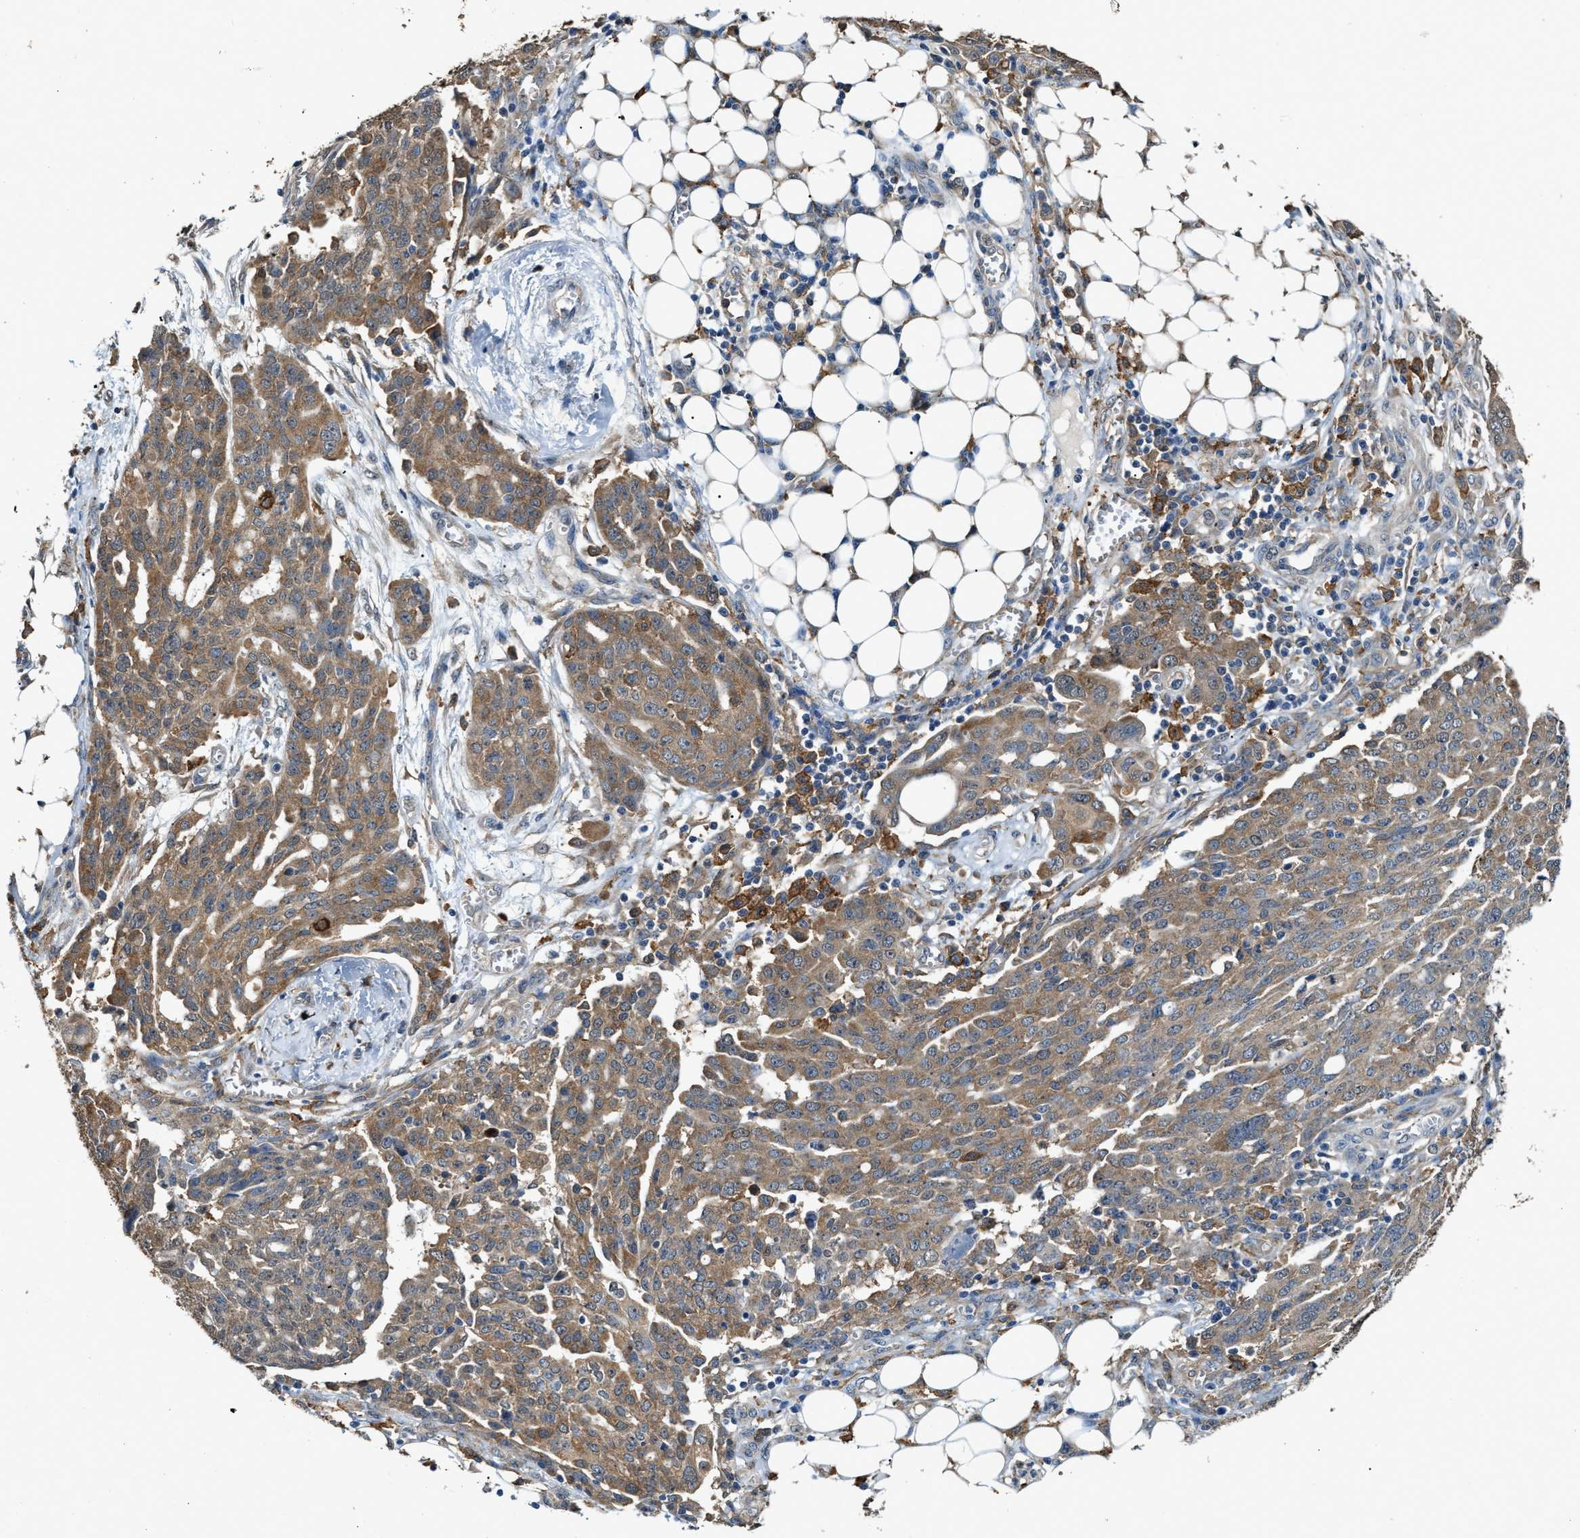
{"staining": {"intensity": "moderate", "quantity": ">75%", "location": "cytoplasmic/membranous"}, "tissue": "ovarian cancer", "cell_type": "Tumor cells", "image_type": "cancer", "snomed": [{"axis": "morphology", "description": "Cystadenocarcinoma, serous, NOS"}, {"axis": "topography", "description": "Soft tissue"}, {"axis": "topography", "description": "Ovary"}], "caption": "Human serous cystadenocarcinoma (ovarian) stained for a protein (brown) exhibits moderate cytoplasmic/membranous positive expression in approximately >75% of tumor cells.", "gene": "GCN1", "patient": {"sex": "female", "age": 57}}